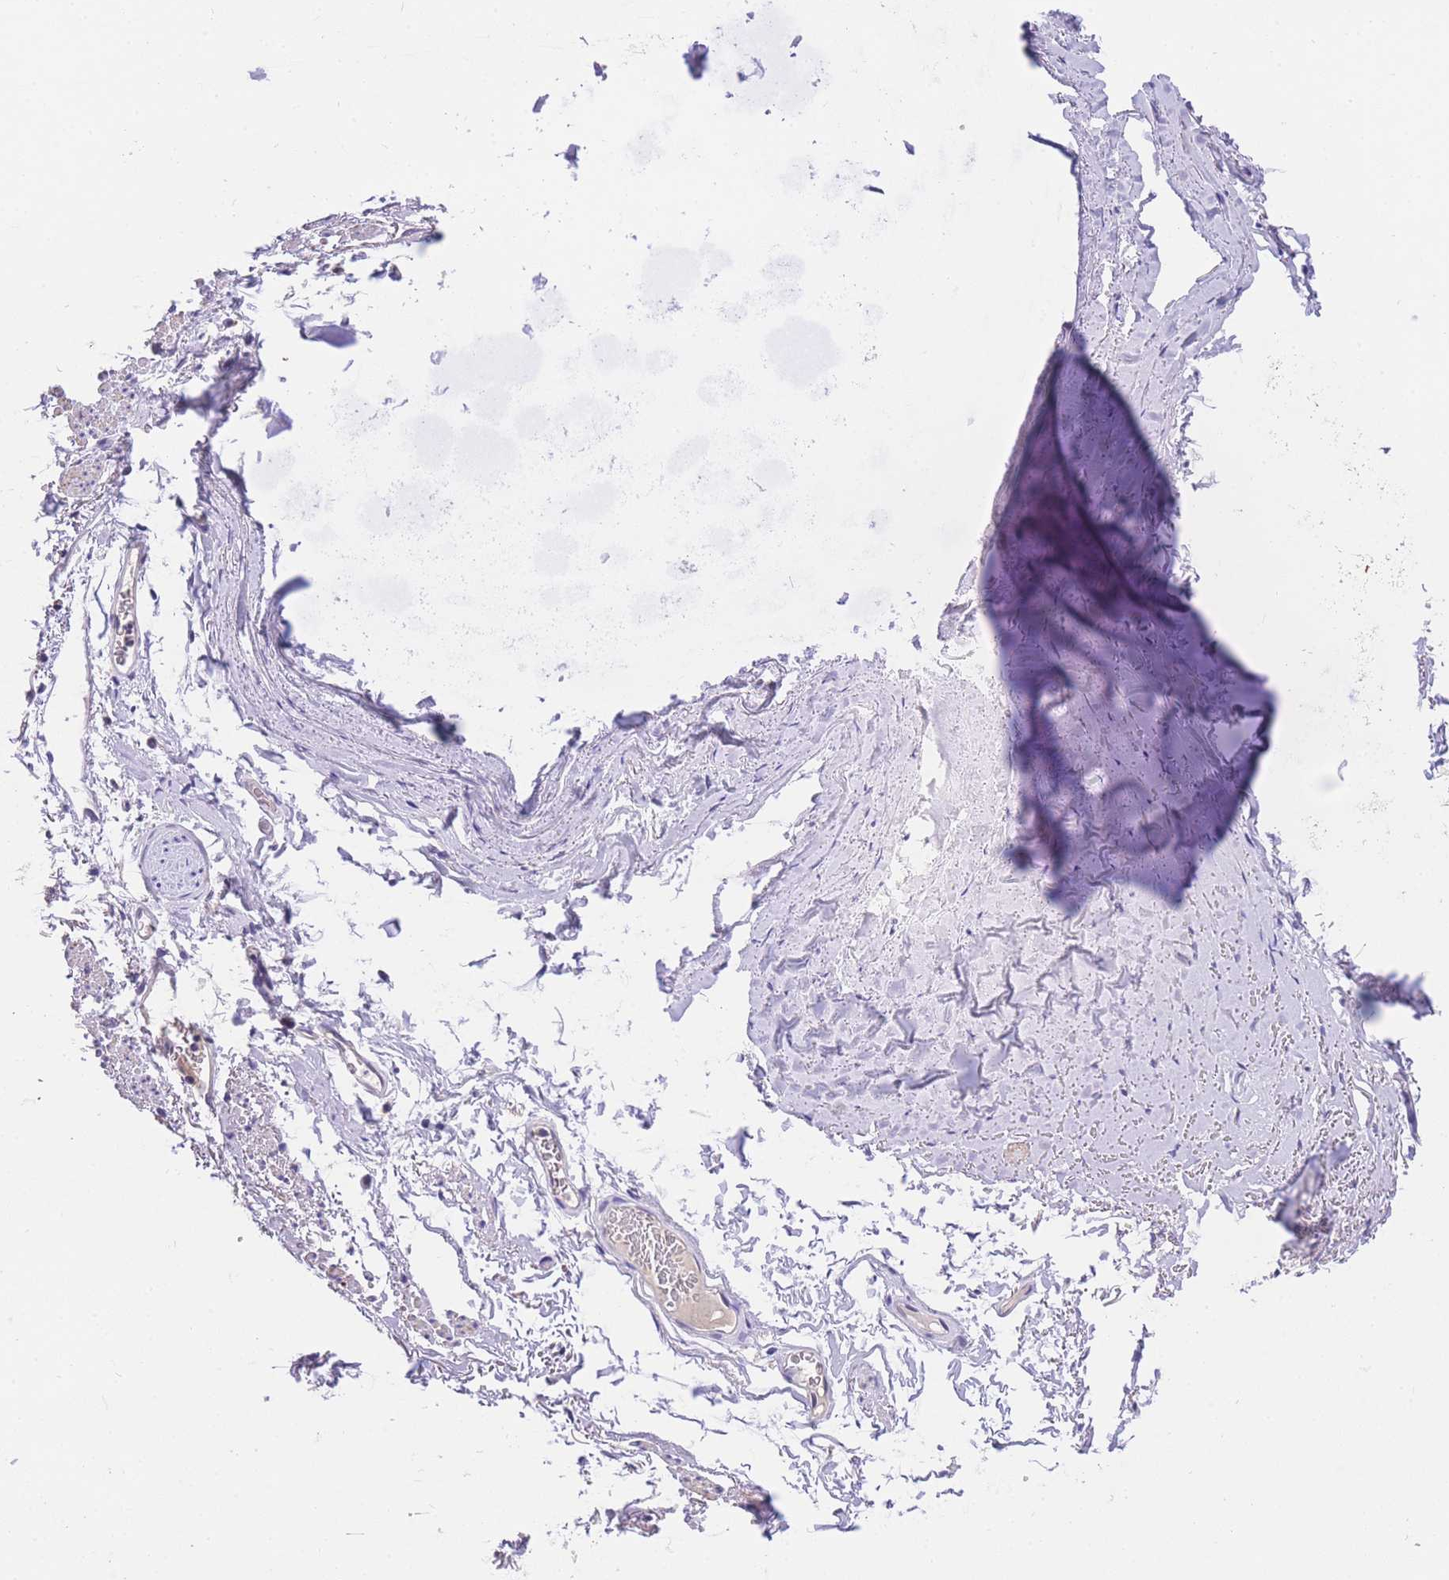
{"staining": {"intensity": "negative", "quantity": "none", "location": "none"}, "tissue": "adipose tissue", "cell_type": "Adipocytes", "image_type": "normal", "snomed": [{"axis": "morphology", "description": "Normal tissue, NOS"}, {"axis": "topography", "description": "Cartilage tissue"}, {"axis": "topography", "description": "Bronchus"}], "caption": "Immunohistochemical staining of unremarkable human adipose tissue displays no significant staining in adipocytes.", "gene": "SLC35F2", "patient": {"sex": "female", "age": 73}}